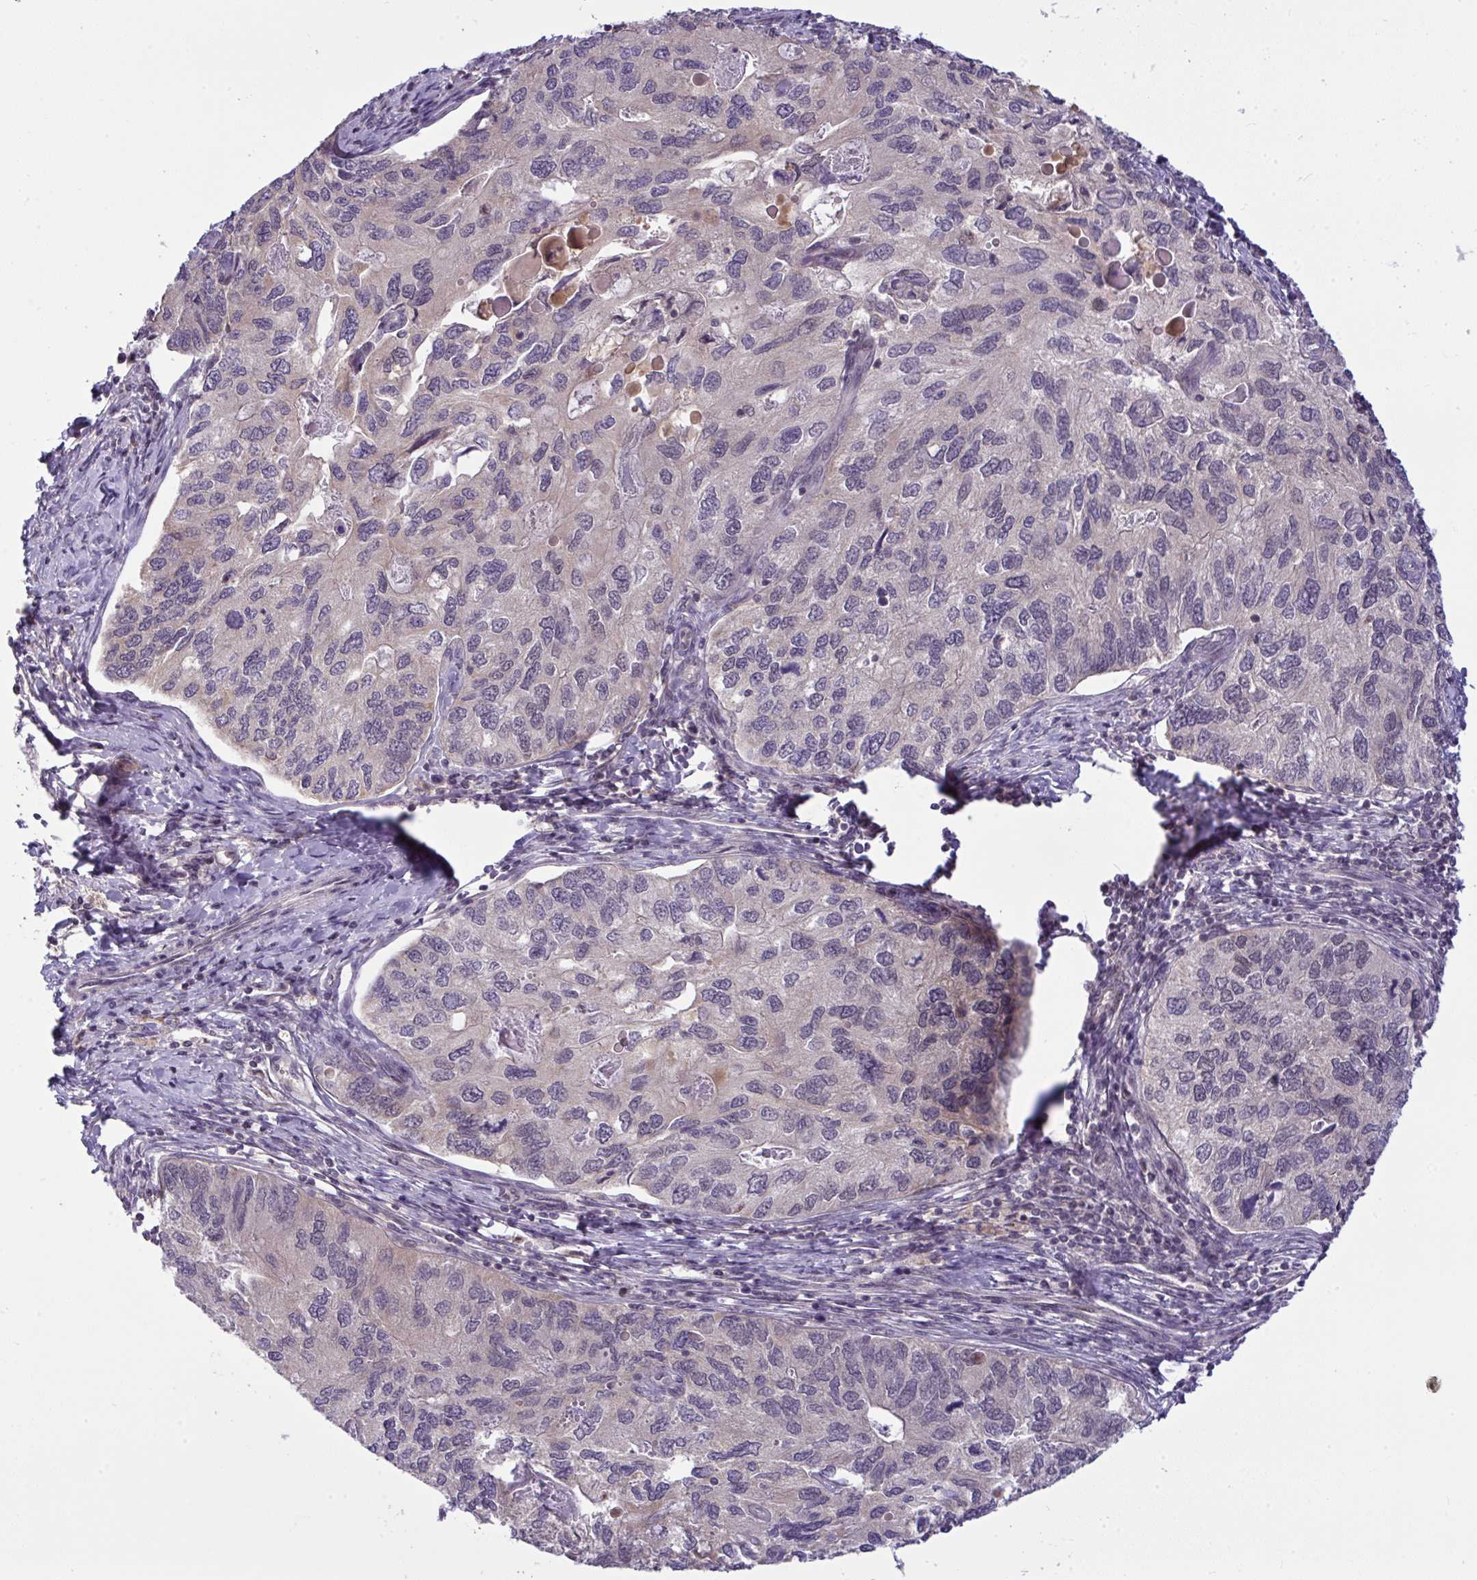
{"staining": {"intensity": "weak", "quantity": "<25%", "location": "cytoplasmic/membranous"}, "tissue": "endometrial cancer", "cell_type": "Tumor cells", "image_type": "cancer", "snomed": [{"axis": "morphology", "description": "Carcinoma, NOS"}, {"axis": "topography", "description": "Uterus"}], "caption": "Image shows no protein staining in tumor cells of endometrial cancer tissue.", "gene": "KLF2", "patient": {"sex": "female", "age": 76}}